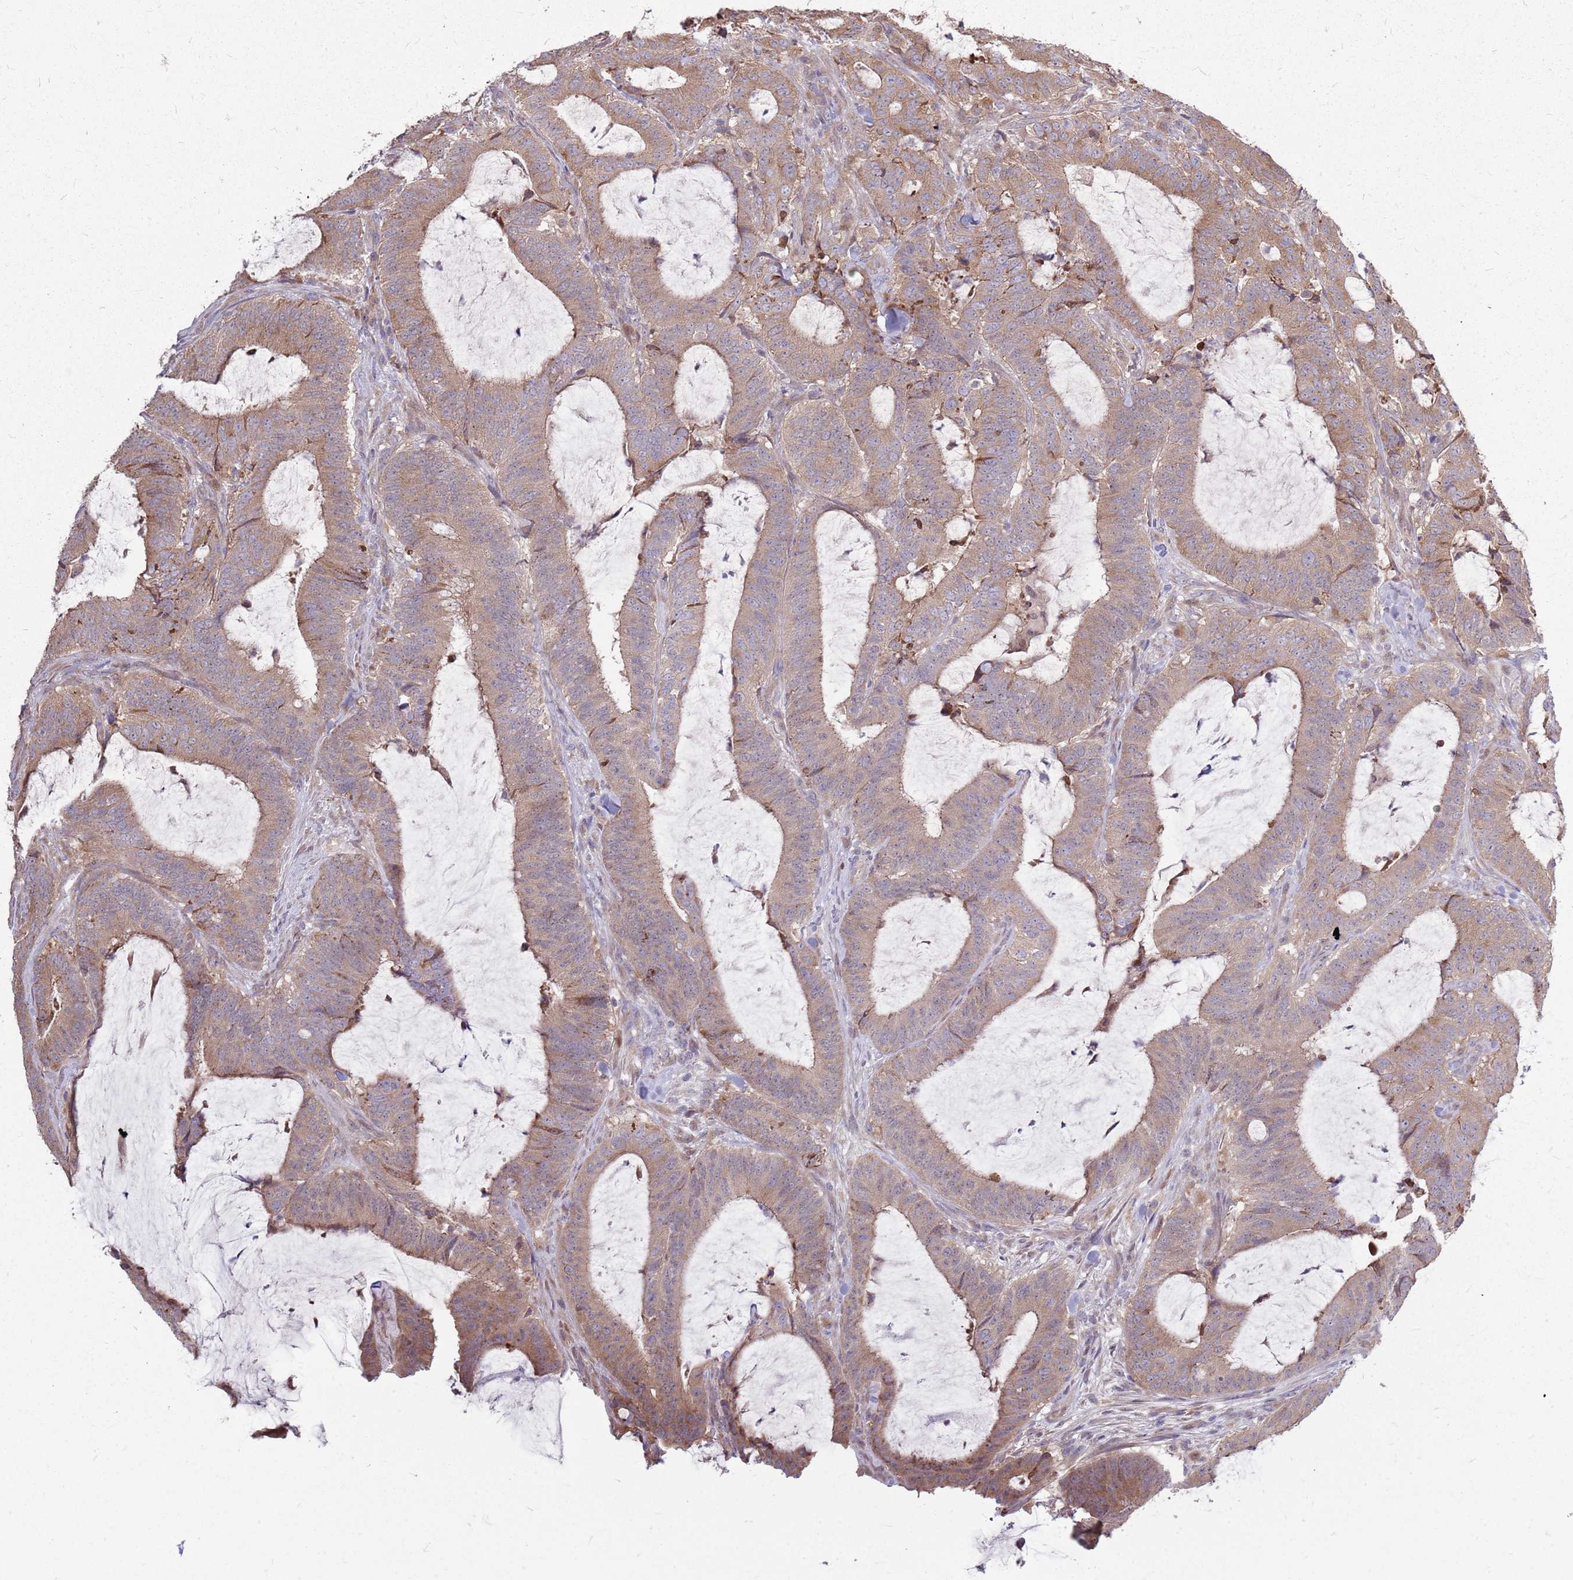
{"staining": {"intensity": "moderate", "quantity": "25%-75%", "location": "cytoplasmic/membranous"}, "tissue": "colorectal cancer", "cell_type": "Tumor cells", "image_type": "cancer", "snomed": [{"axis": "morphology", "description": "Adenocarcinoma, NOS"}, {"axis": "topography", "description": "Colon"}], "caption": "Protein staining of colorectal adenocarcinoma tissue reveals moderate cytoplasmic/membranous positivity in about 25%-75% of tumor cells.", "gene": "PPP1R27", "patient": {"sex": "female", "age": 43}}